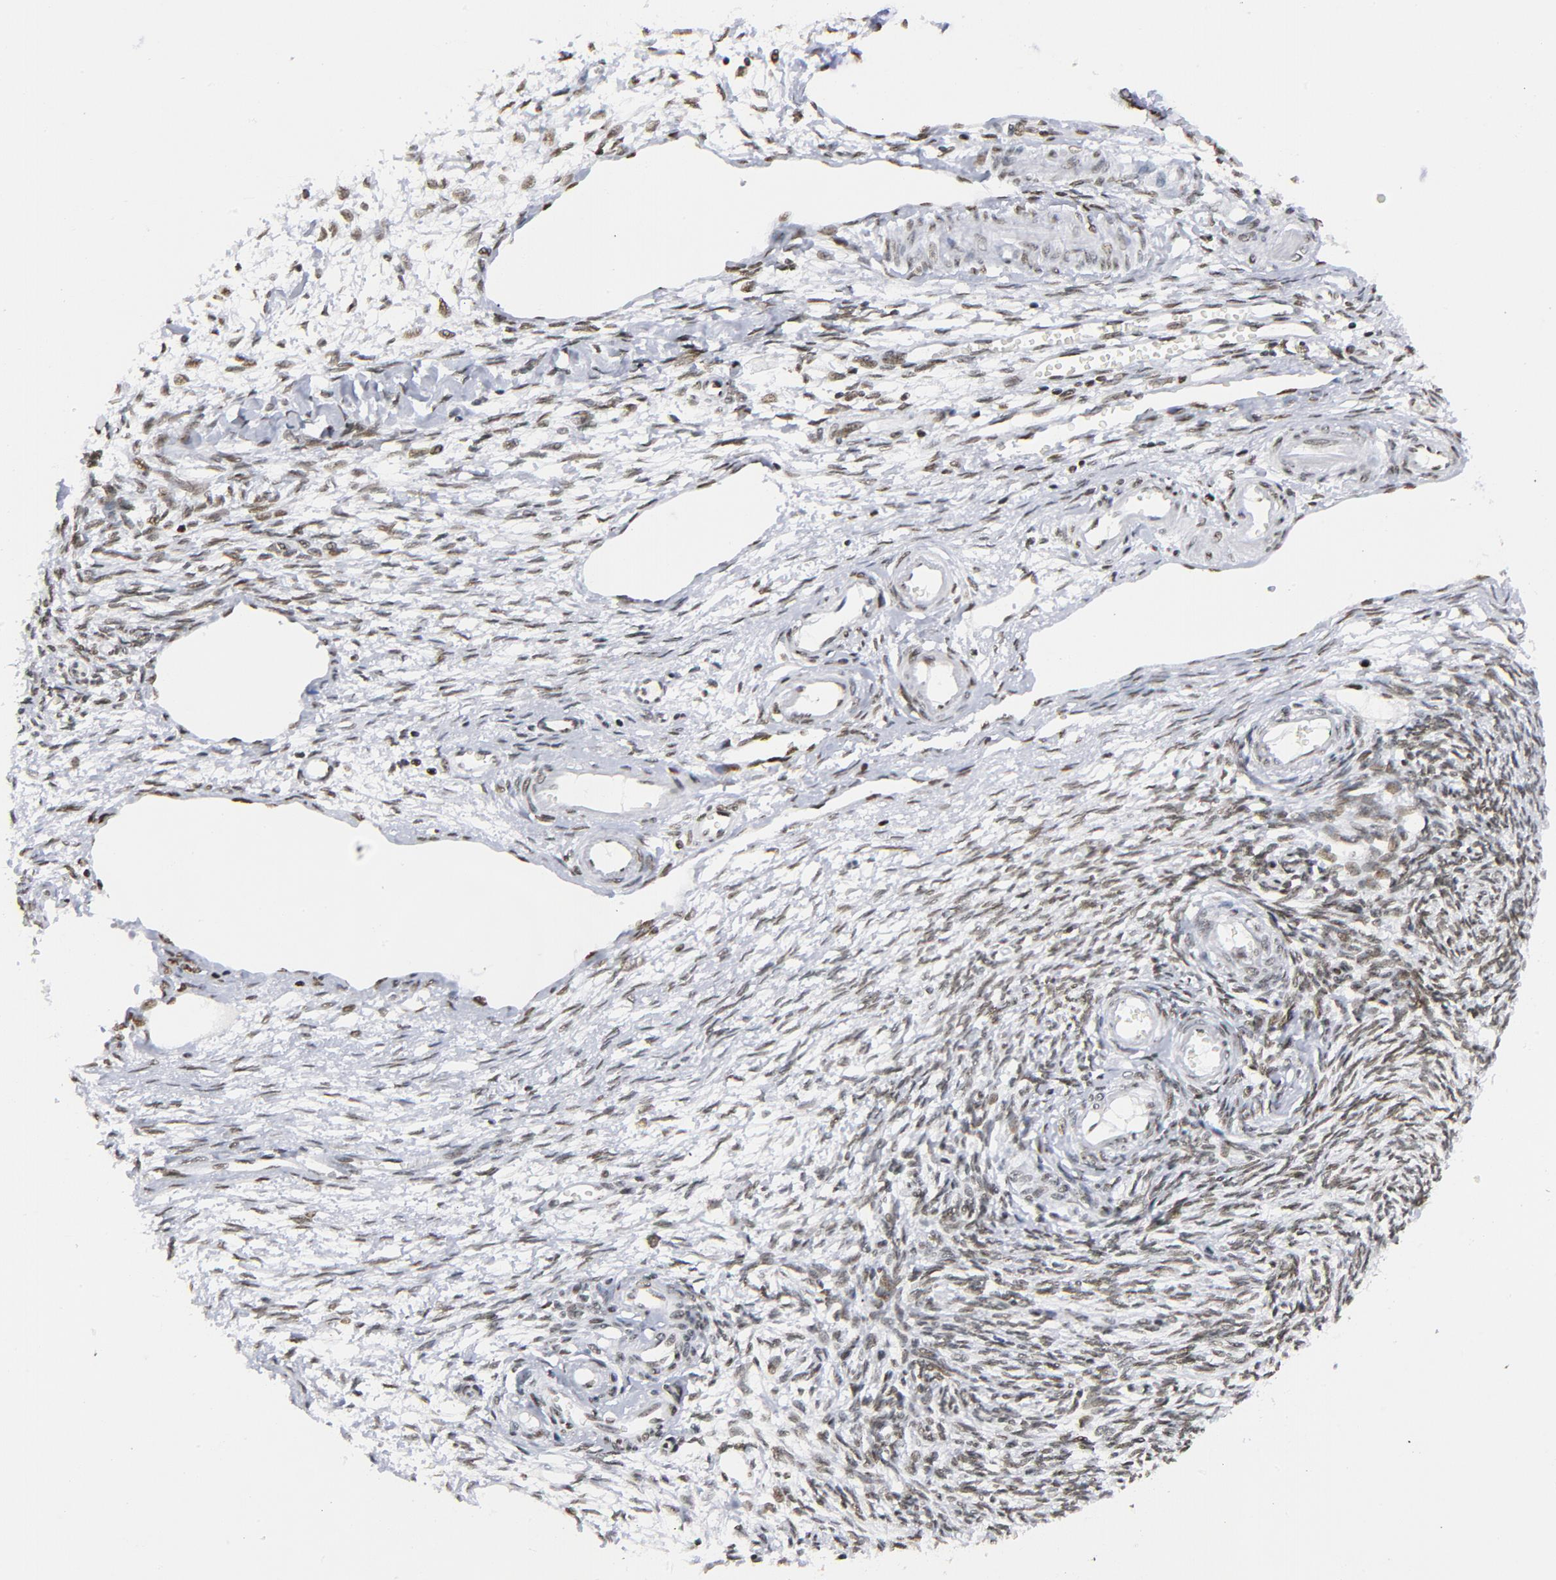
{"staining": {"intensity": "strong", "quantity": ">75%", "location": "nuclear"}, "tissue": "ovarian cancer", "cell_type": "Tumor cells", "image_type": "cancer", "snomed": [{"axis": "morphology", "description": "Cystadenocarcinoma, mucinous, NOS"}, {"axis": "topography", "description": "Ovary"}], "caption": "Ovarian cancer (mucinous cystadenocarcinoma) stained for a protein displays strong nuclear positivity in tumor cells. (Brightfield microscopy of DAB IHC at high magnification).", "gene": "TOP2B", "patient": {"sex": "female", "age": 57}}